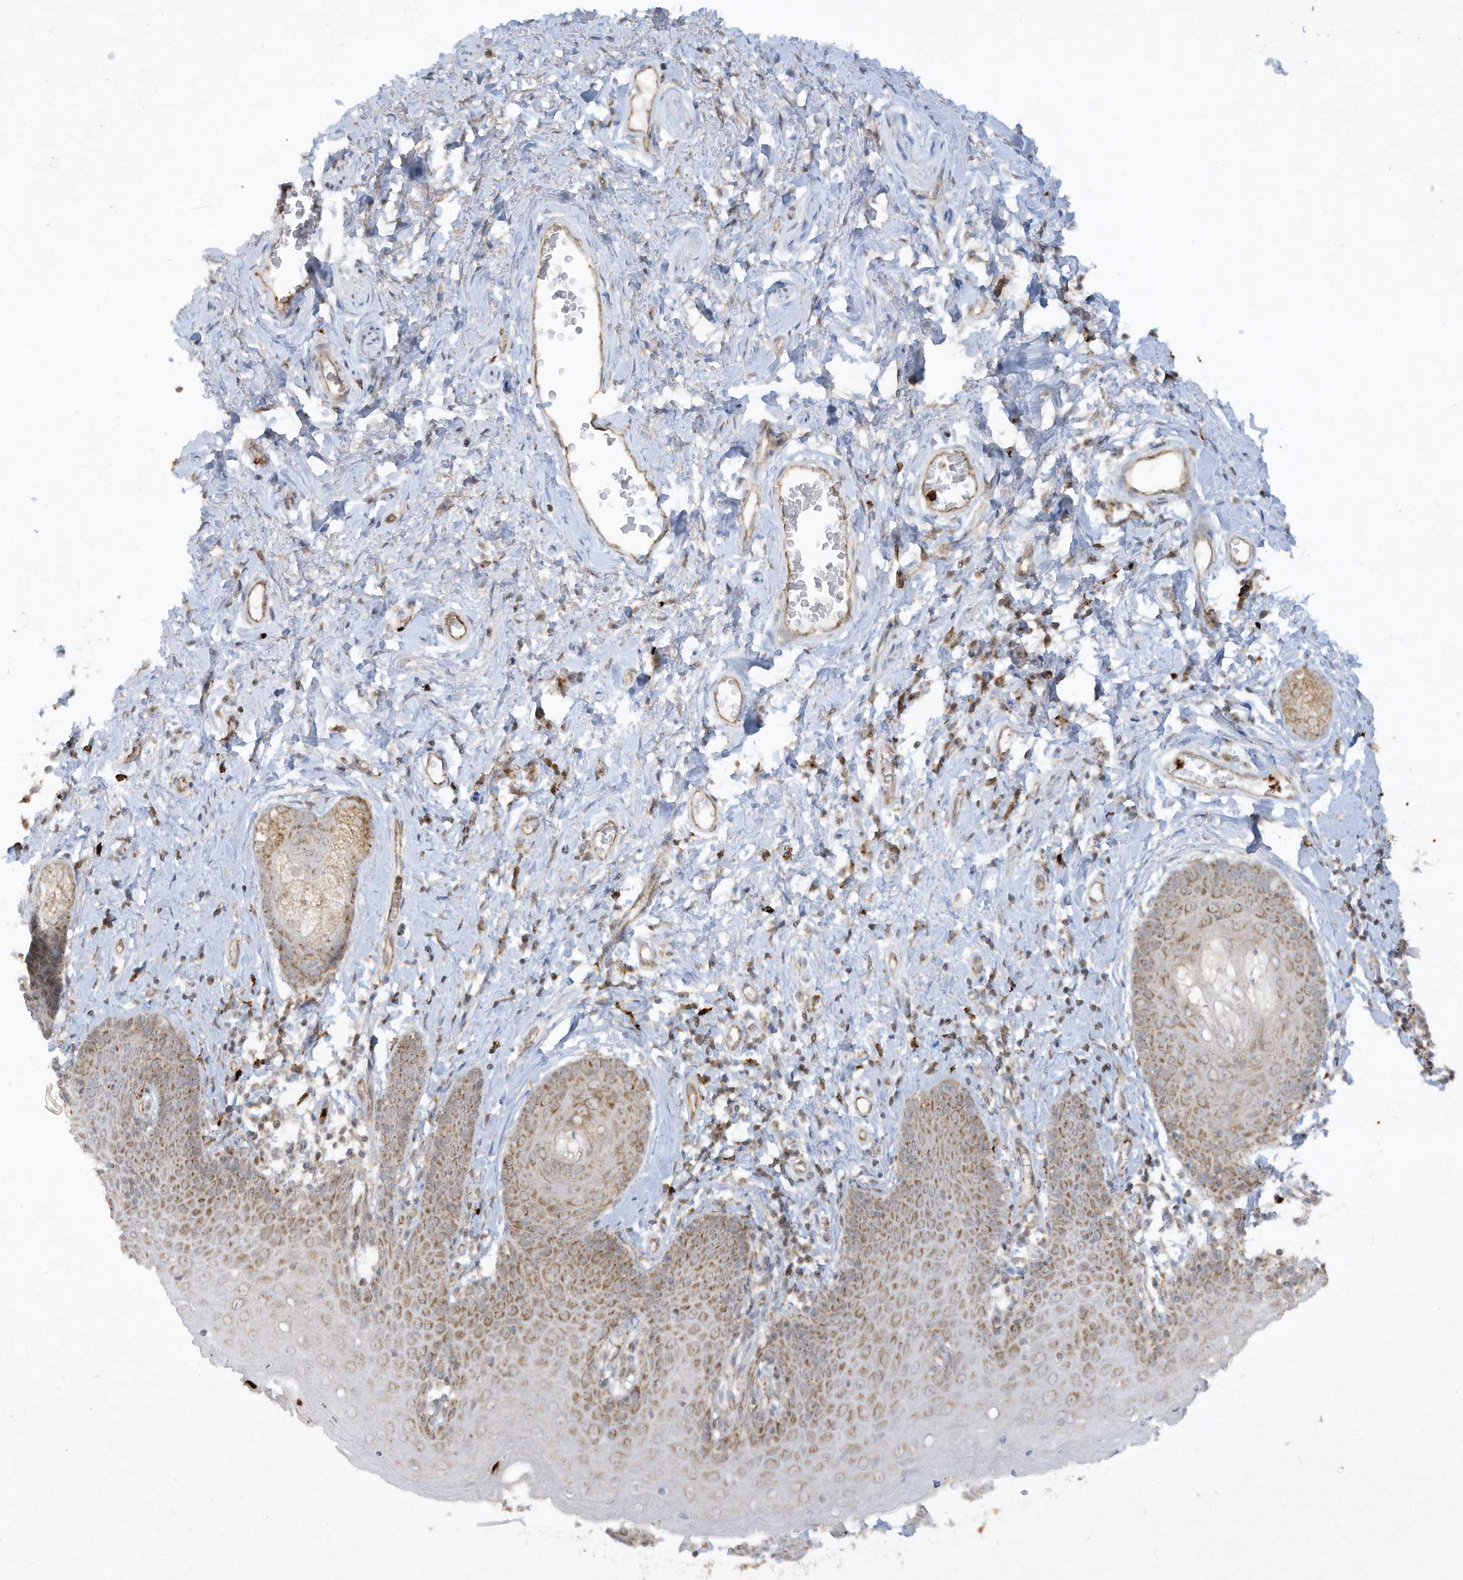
{"staining": {"intensity": "moderate", "quantity": ">75%", "location": "cytoplasmic/membranous"}, "tissue": "skin", "cell_type": "Epidermal cells", "image_type": "normal", "snomed": [{"axis": "morphology", "description": "Normal tissue, NOS"}, {"axis": "topography", "description": "Vulva"}], "caption": "Immunohistochemical staining of normal human skin displays medium levels of moderate cytoplasmic/membranous expression in about >75% of epidermal cells.", "gene": "CHRNA4", "patient": {"sex": "female", "age": 66}}